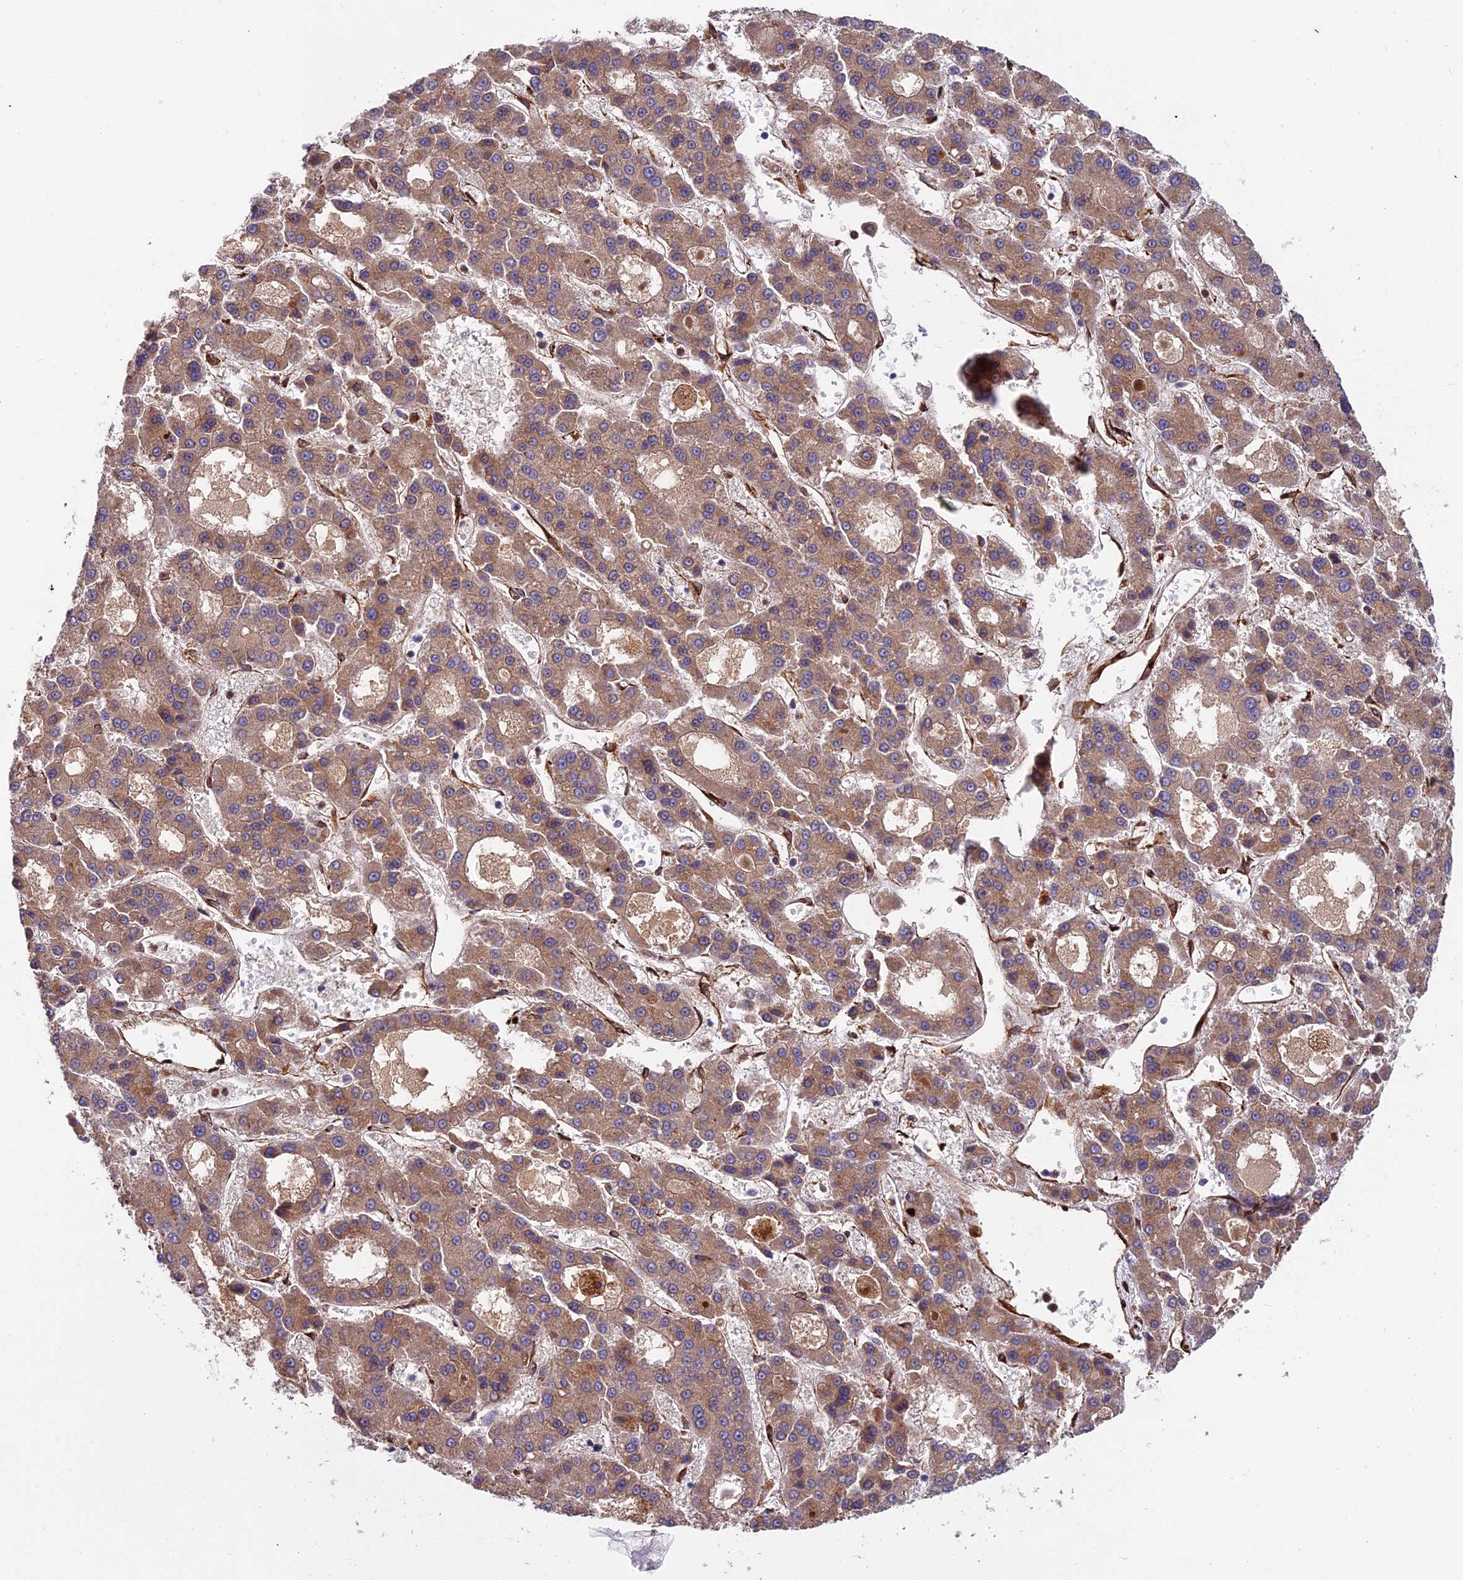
{"staining": {"intensity": "moderate", "quantity": ">75%", "location": "cytoplasmic/membranous"}, "tissue": "liver cancer", "cell_type": "Tumor cells", "image_type": "cancer", "snomed": [{"axis": "morphology", "description": "Carcinoma, Hepatocellular, NOS"}, {"axis": "topography", "description": "Liver"}], "caption": "Immunohistochemistry of liver cancer (hepatocellular carcinoma) demonstrates medium levels of moderate cytoplasmic/membranous expression in approximately >75% of tumor cells.", "gene": "NDUFAF7", "patient": {"sex": "male", "age": 70}}